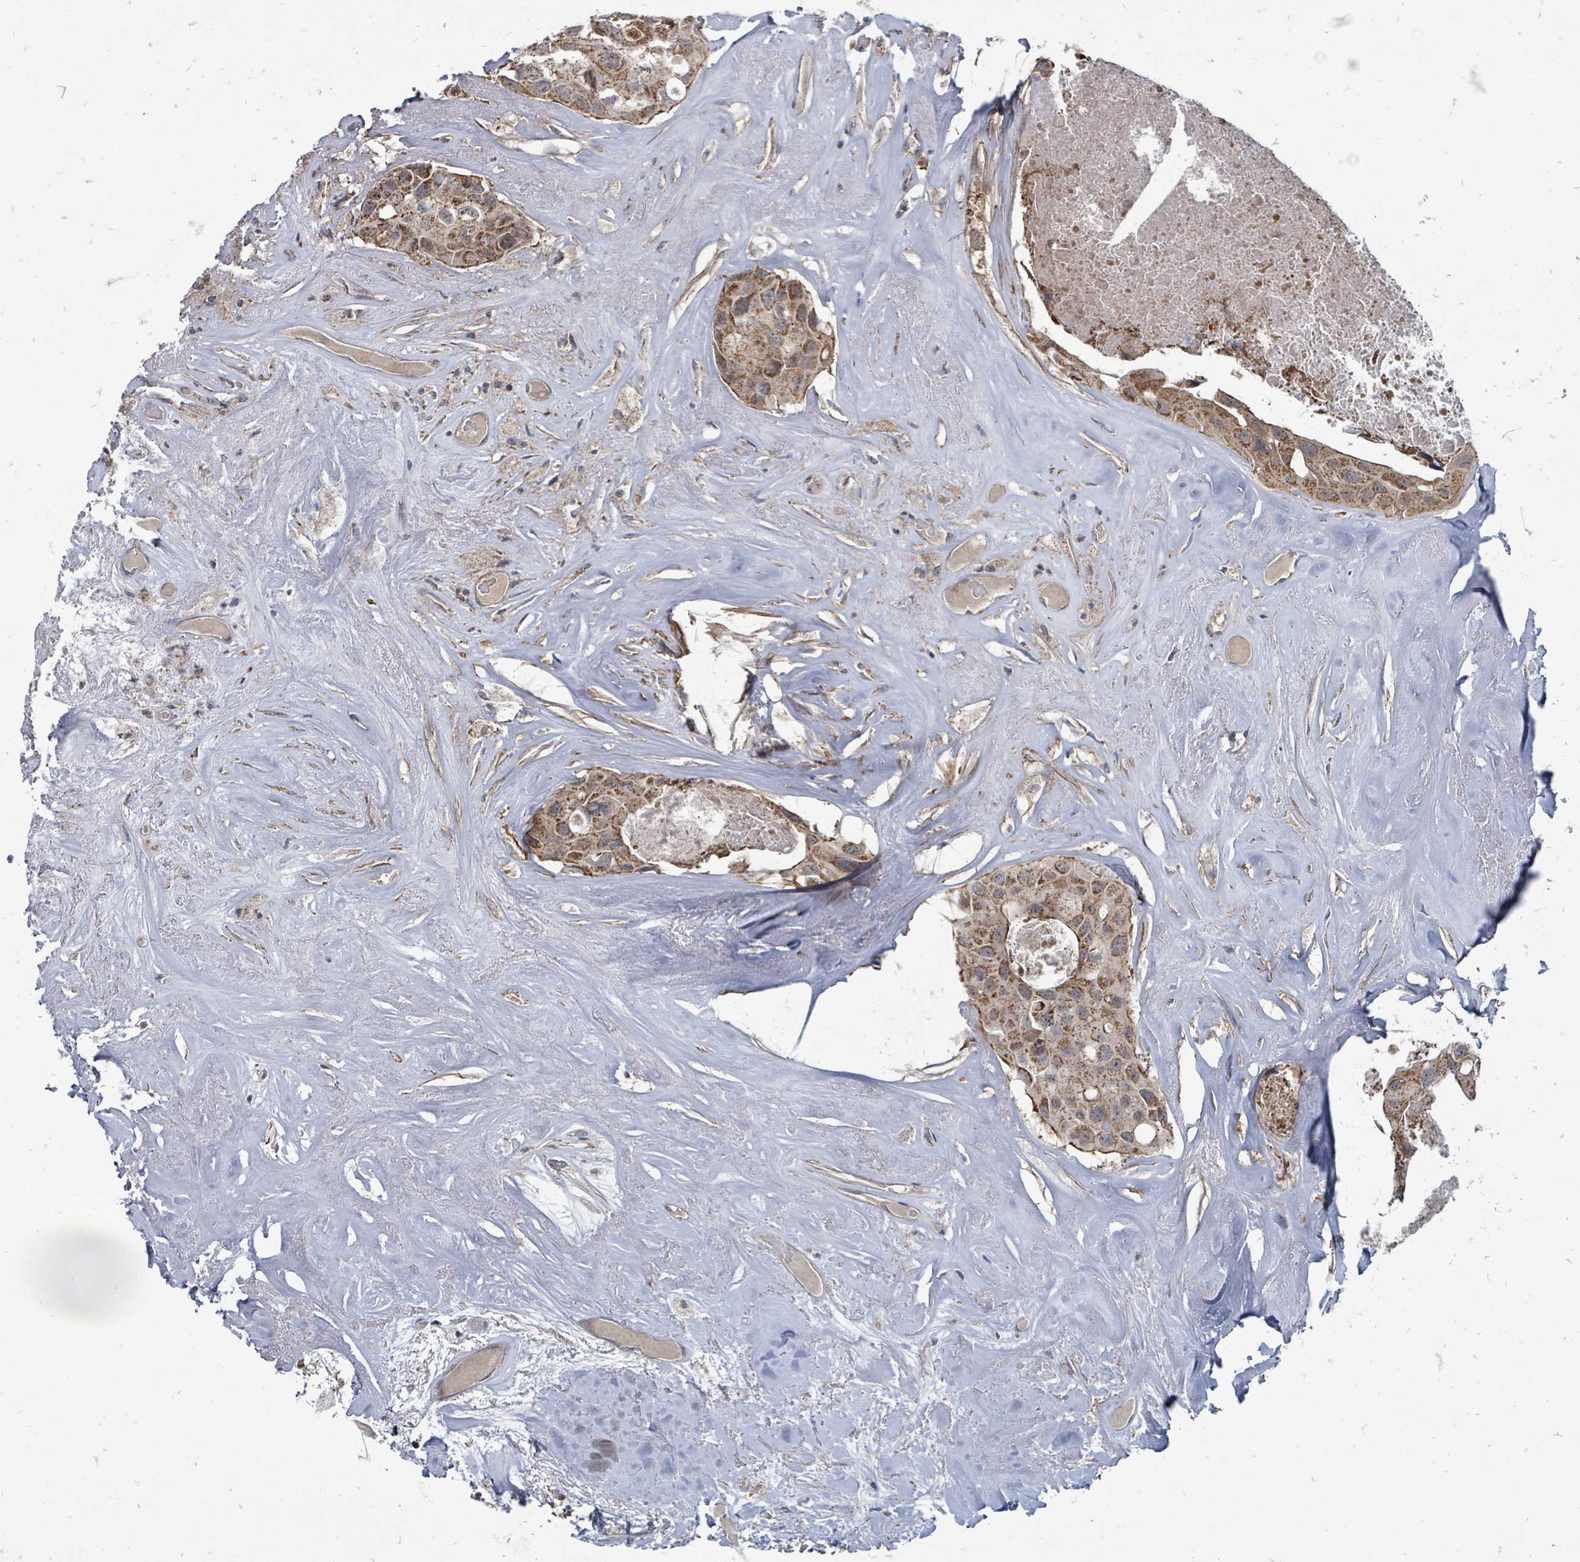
{"staining": {"intensity": "moderate", "quantity": ">75%", "location": "cytoplasmic/membranous"}, "tissue": "head and neck cancer", "cell_type": "Tumor cells", "image_type": "cancer", "snomed": [{"axis": "morphology", "description": "Adenocarcinoma, NOS"}, {"axis": "morphology", "description": "Adenocarcinoma, metastatic, NOS"}, {"axis": "topography", "description": "Head-Neck"}], "caption": "The immunohistochemical stain shows moderate cytoplasmic/membranous expression in tumor cells of head and neck cancer tissue.", "gene": "MAGOHB", "patient": {"sex": "male", "age": 75}}